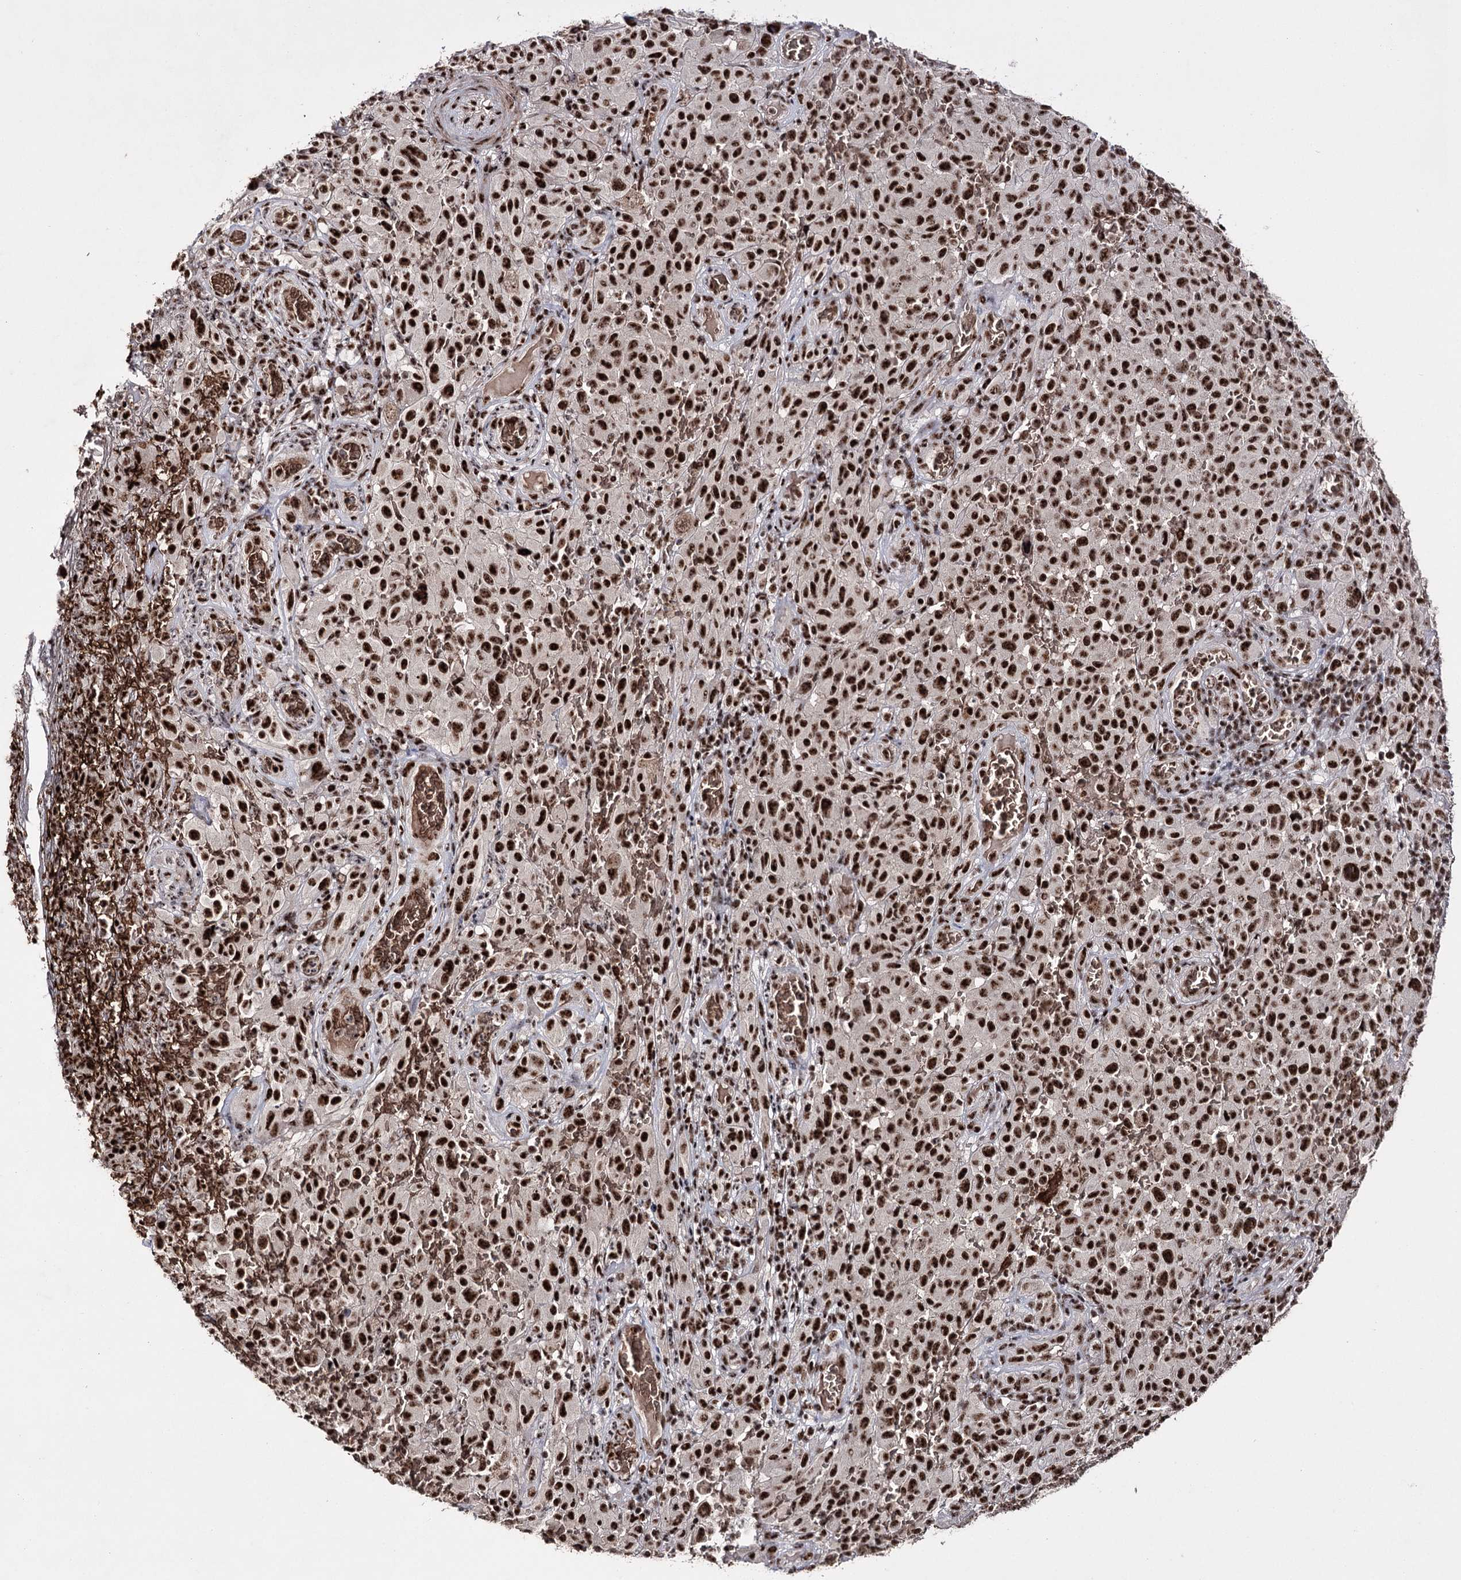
{"staining": {"intensity": "strong", "quantity": ">75%", "location": "nuclear"}, "tissue": "melanoma", "cell_type": "Tumor cells", "image_type": "cancer", "snomed": [{"axis": "morphology", "description": "Malignant melanoma, NOS"}, {"axis": "topography", "description": "Skin"}], "caption": "Human malignant melanoma stained with a brown dye displays strong nuclear positive positivity in about >75% of tumor cells.", "gene": "PRPF40A", "patient": {"sex": "female", "age": 82}}